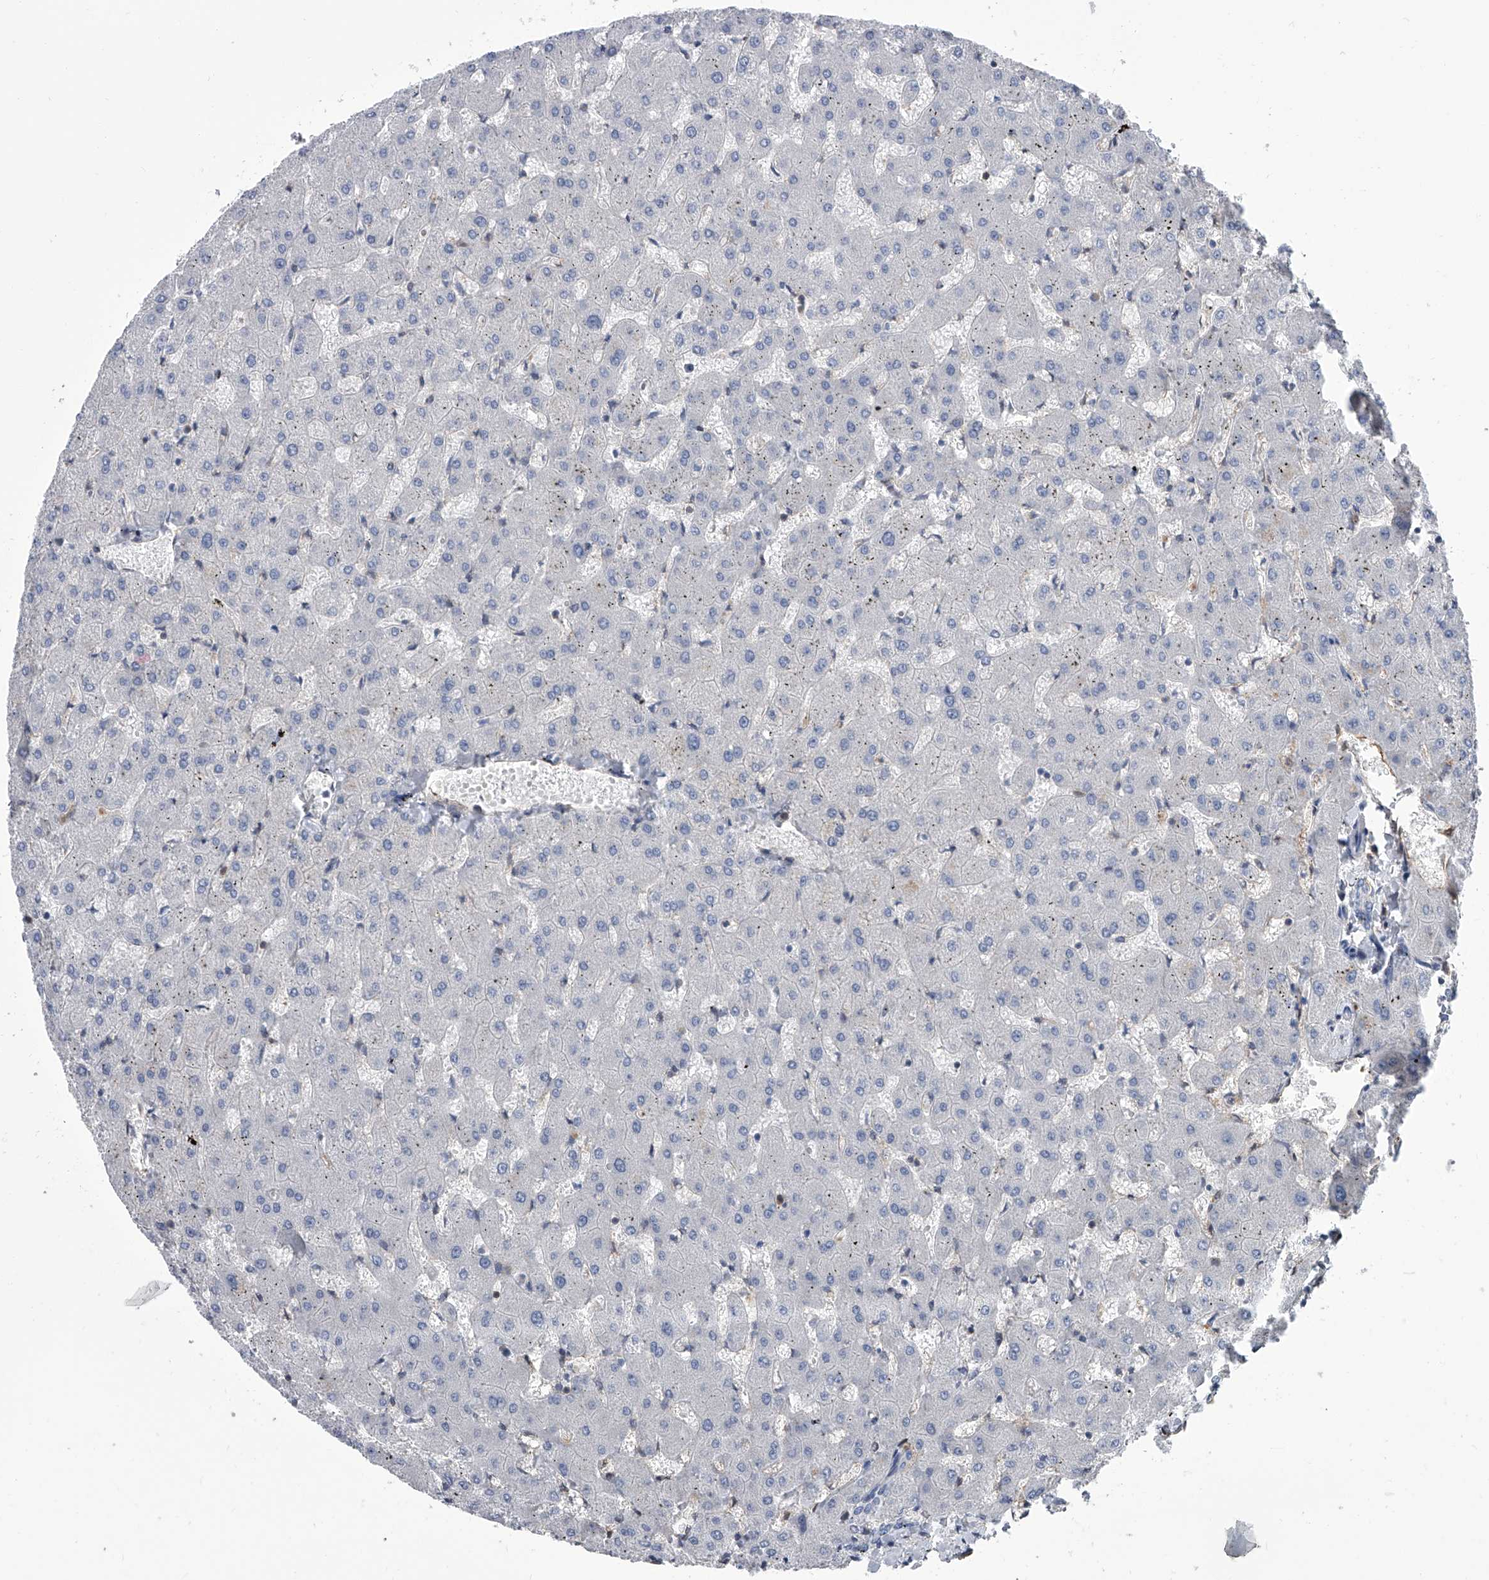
{"staining": {"intensity": "negative", "quantity": "none", "location": "none"}, "tissue": "liver", "cell_type": "Cholangiocytes", "image_type": "normal", "snomed": [{"axis": "morphology", "description": "Normal tissue, NOS"}, {"axis": "topography", "description": "Liver"}], "caption": "Immunohistochemistry photomicrograph of normal liver: human liver stained with DAB (3,3'-diaminobenzidine) reveals no significant protein positivity in cholangiocytes. (Immunohistochemistry, brightfield microscopy, high magnification).", "gene": "SERPINB9", "patient": {"sex": "female", "age": 63}}